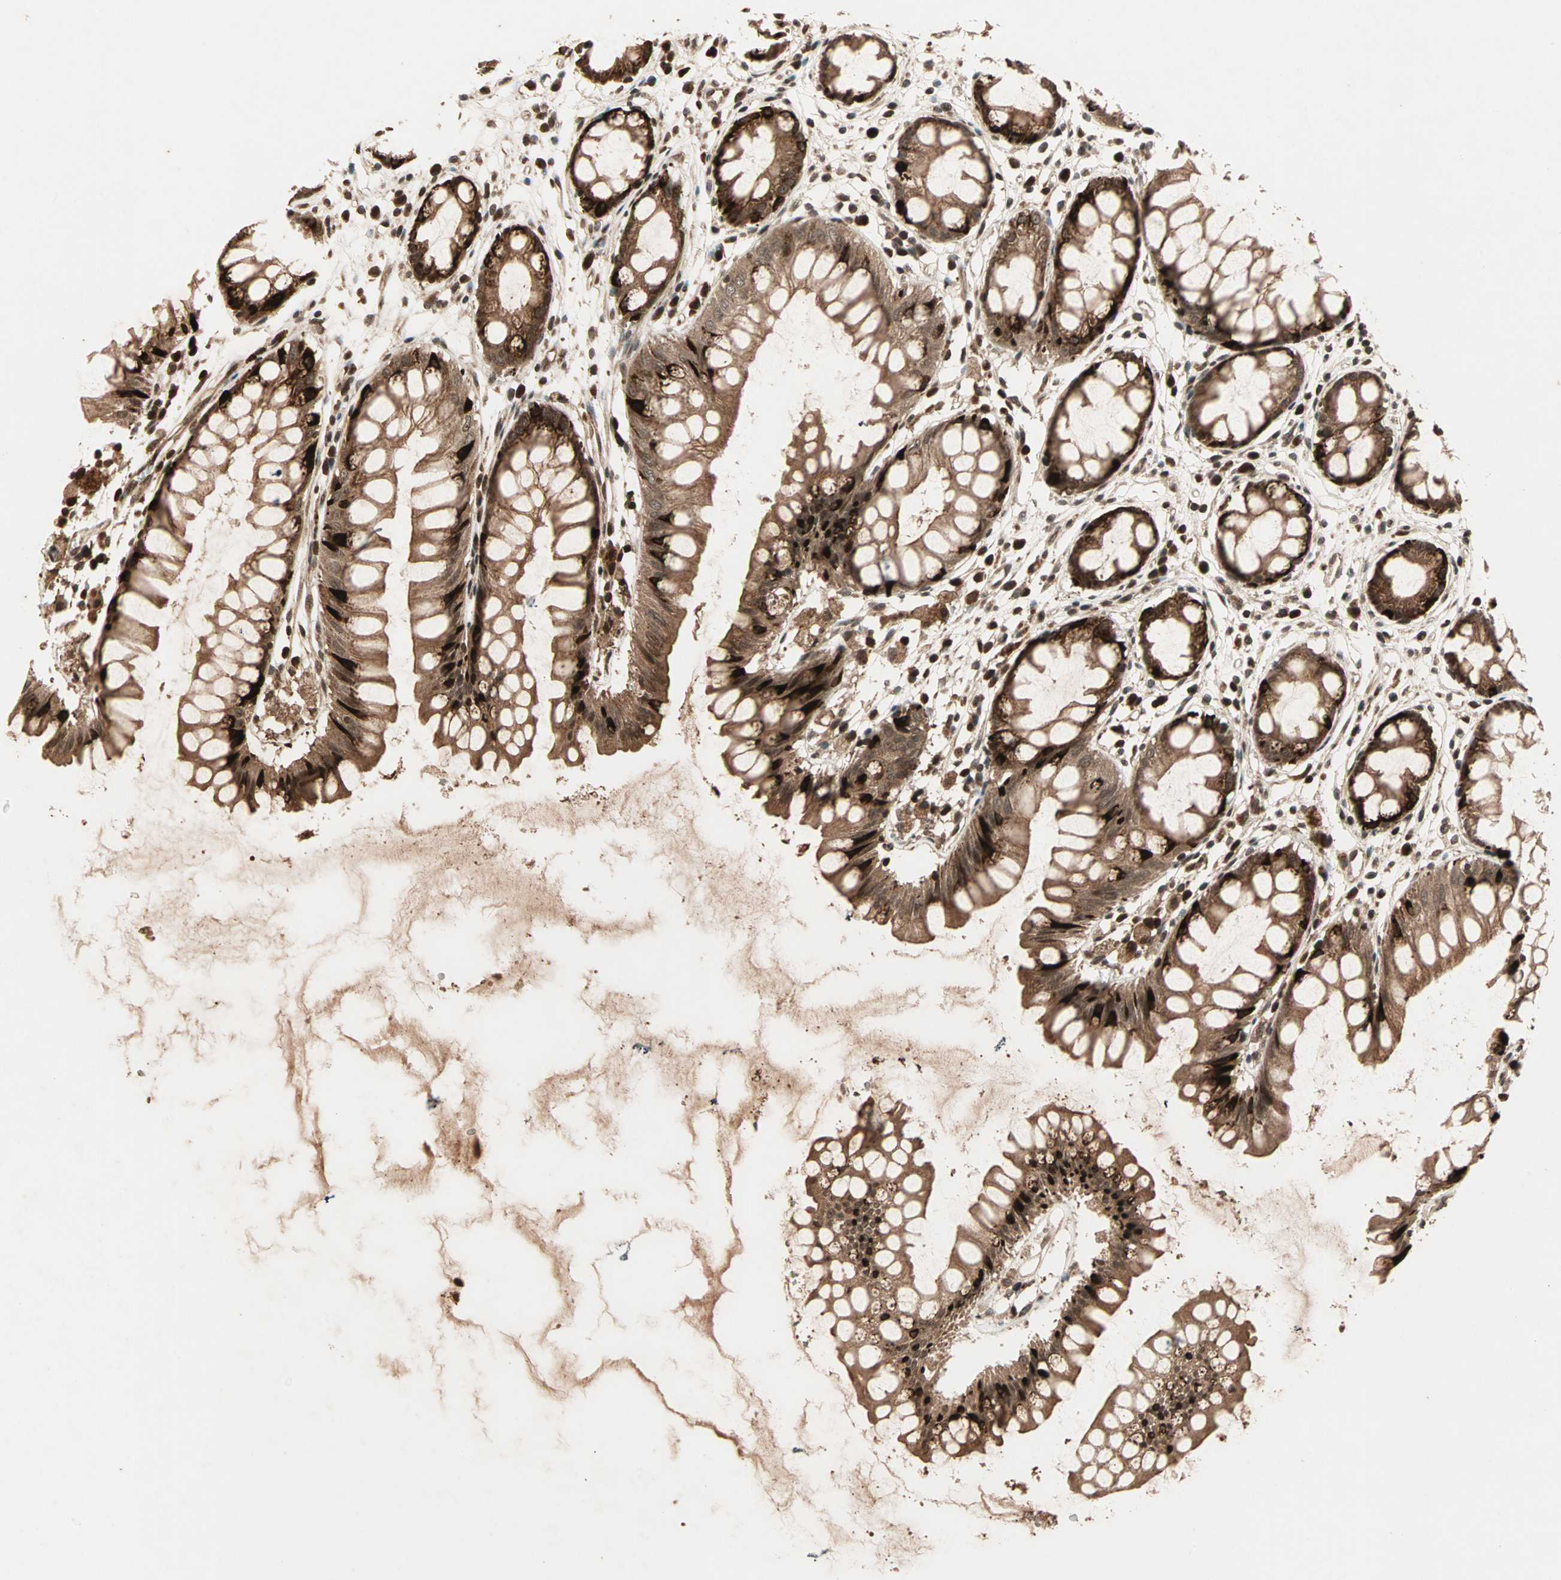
{"staining": {"intensity": "strong", "quantity": ">75%", "location": "cytoplasmic/membranous"}, "tissue": "rectum", "cell_type": "Glandular cells", "image_type": "normal", "snomed": [{"axis": "morphology", "description": "Normal tissue, NOS"}, {"axis": "morphology", "description": "Adenocarcinoma, NOS"}, {"axis": "topography", "description": "Rectum"}], "caption": "Protein staining by immunohistochemistry demonstrates strong cytoplasmic/membranous expression in approximately >75% of glandular cells in benign rectum. (DAB (3,3'-diaminobenzidine) = brown stain, brightfield microscopy at high magnification).", "gene": "RFFL", "patient": {"sex": "female", "age": 65}}